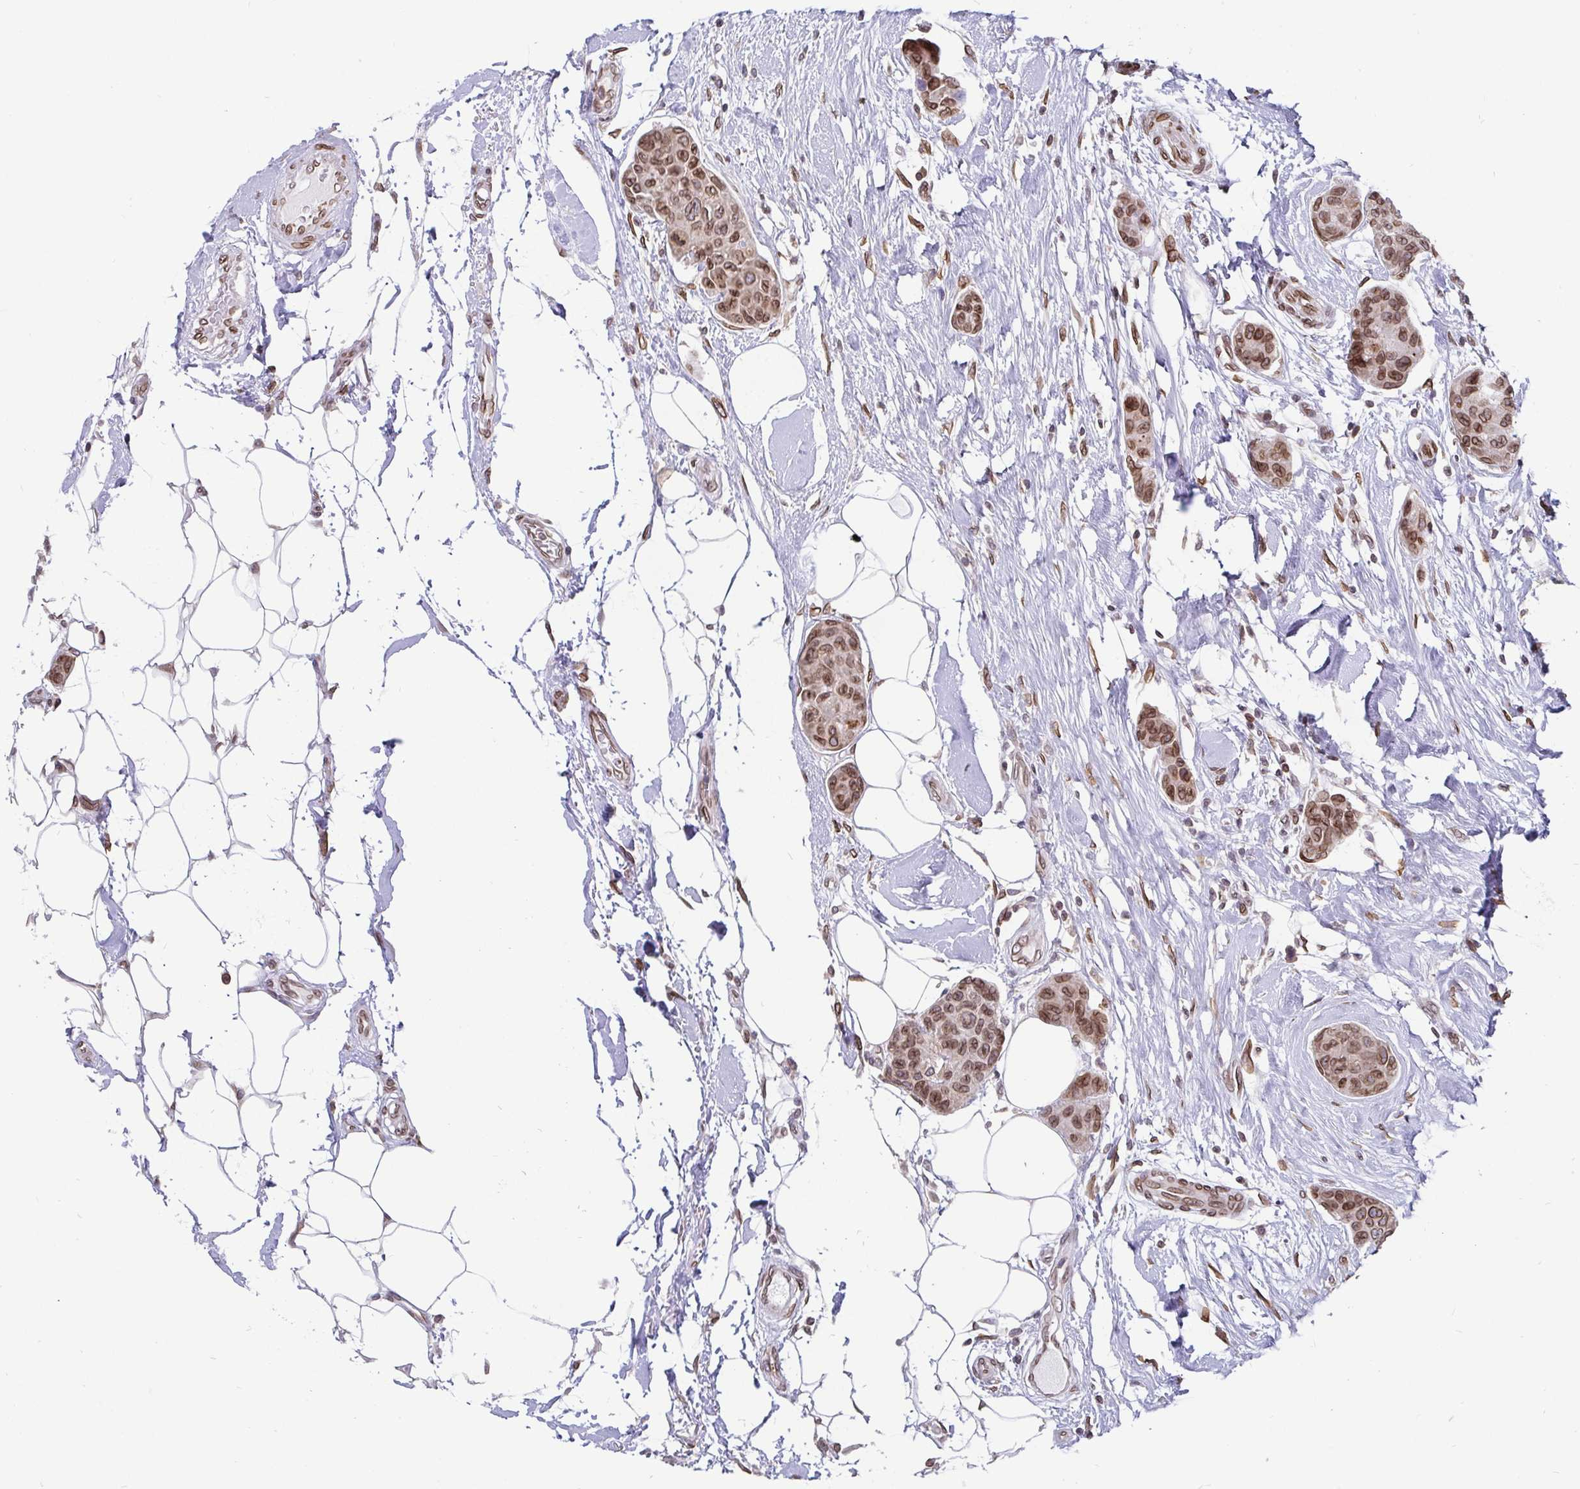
{"staining": {"intensity": "moderate", "quantity": ">75%", "location": "cytoplasmic/membranous,nuclear"}, "tissue": "breast cancer", "cell_type": "Tumor cells", "image_type": "cancer", "snomed": [{"axis": "morphology", "description": "Duct carcinoma"}, {"axis": "topography", "description": "Breast"}, {"axis": "topography", "description": "Lymph node"}], "caption": "Tumor cells display medium levels of moderate cytoplasmic/membranous and nuclear staining in approximately >75% of cells in human breast cancer (invasive ductal carcinoma).", "gene": "EMD", "patient": {"sex": "female", "age": 80}}